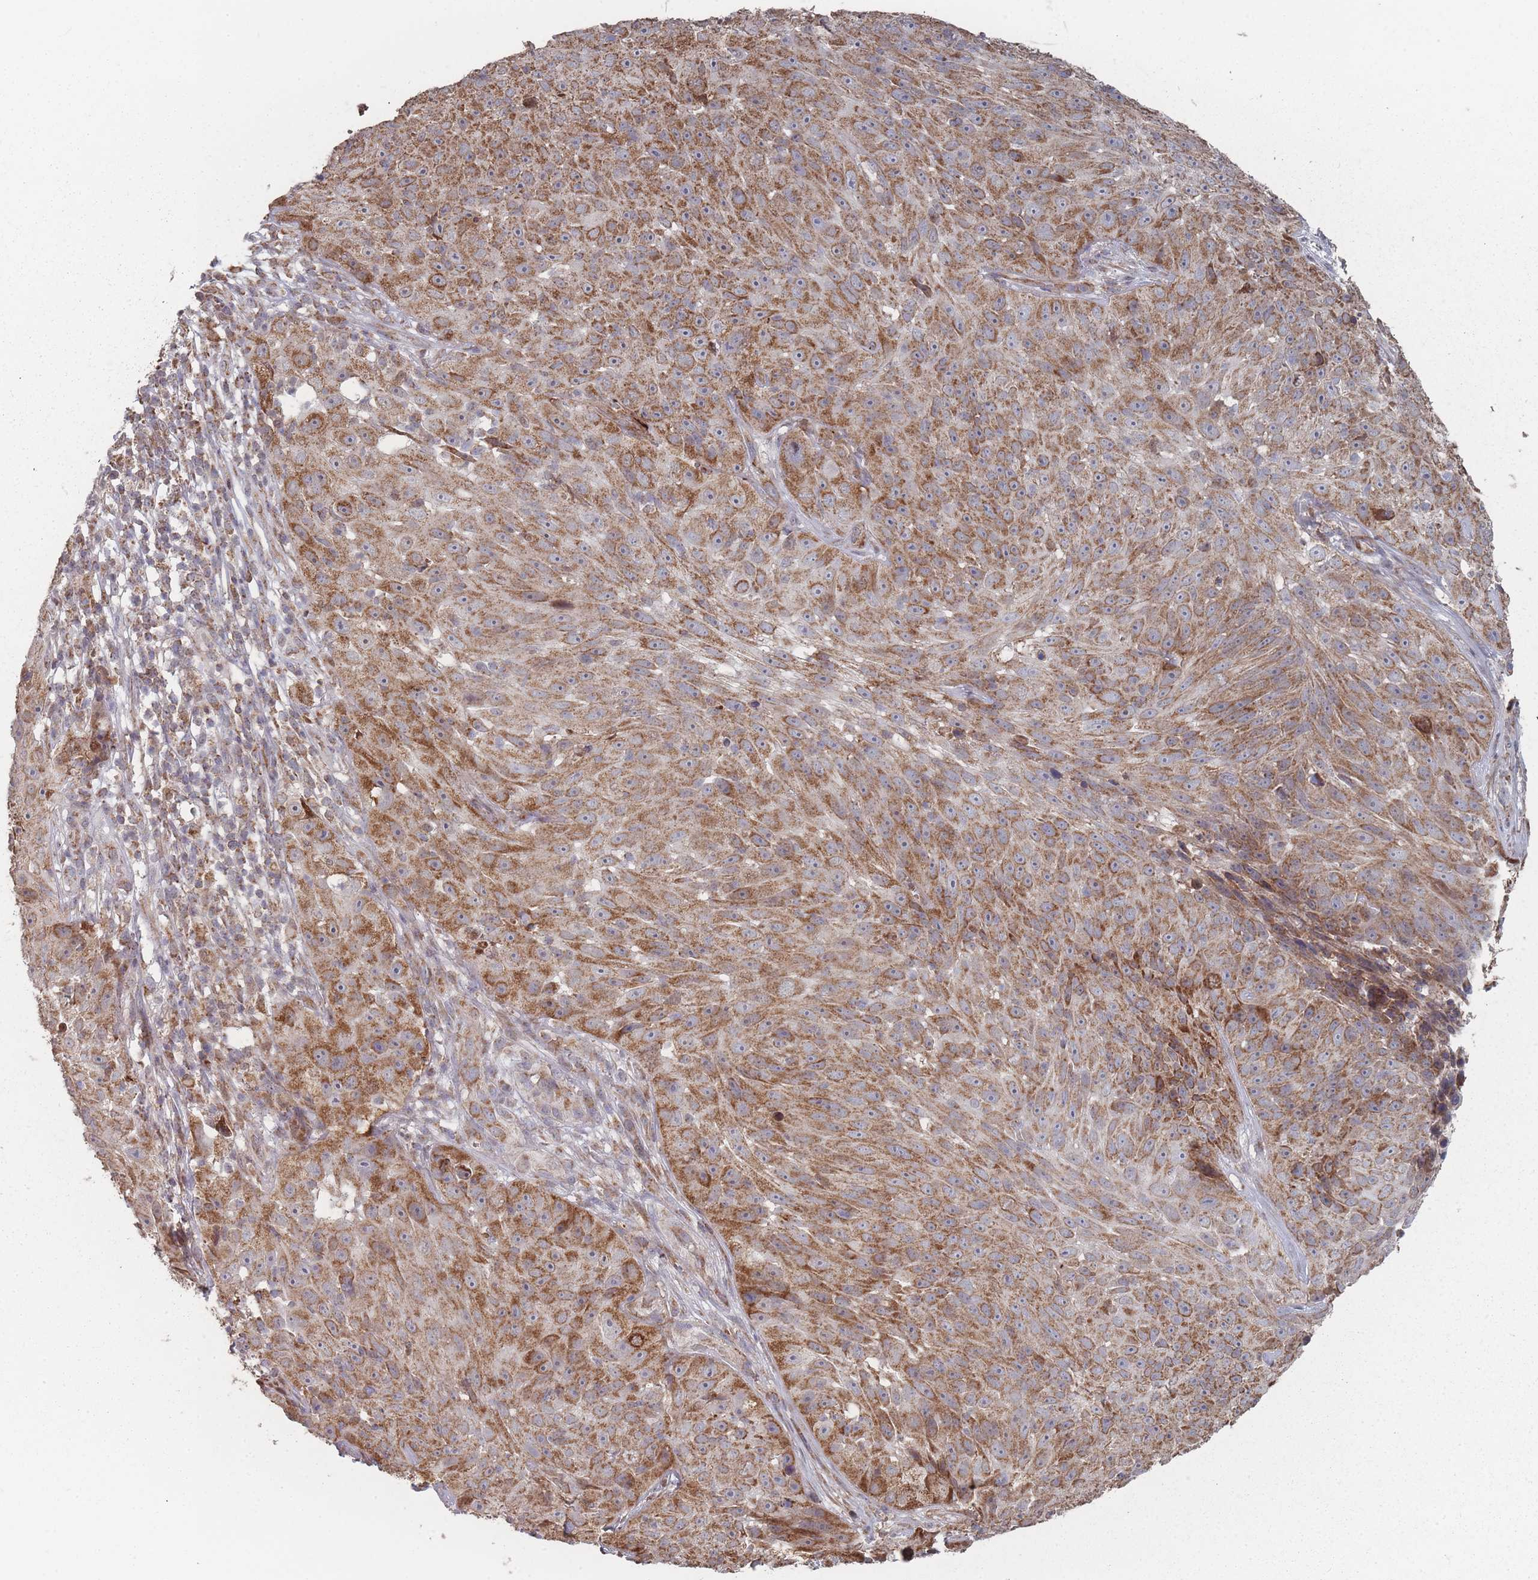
{"staining": {"intensity": "strong", "quantity": ">75%", "location": "cytoplasmic/membranous"}, "tissue": "skin cancer", "cell_type": "Tumor cells", "image_type": "cancer", "snomed": [{"axis": "morphology", "description": "Squamous cell carcinoma, NOS"}, {"axis": "topography", "description": "Skin"}], "caption": "Brown immunohistochemical staining in human squamous cell carcinoma (skin) demonstrates strong cytoplasmic/membranous staining in about >75% of tumor cells.", "gene": "PSMB3", "patient": {"sex": "female", "age": 87}}